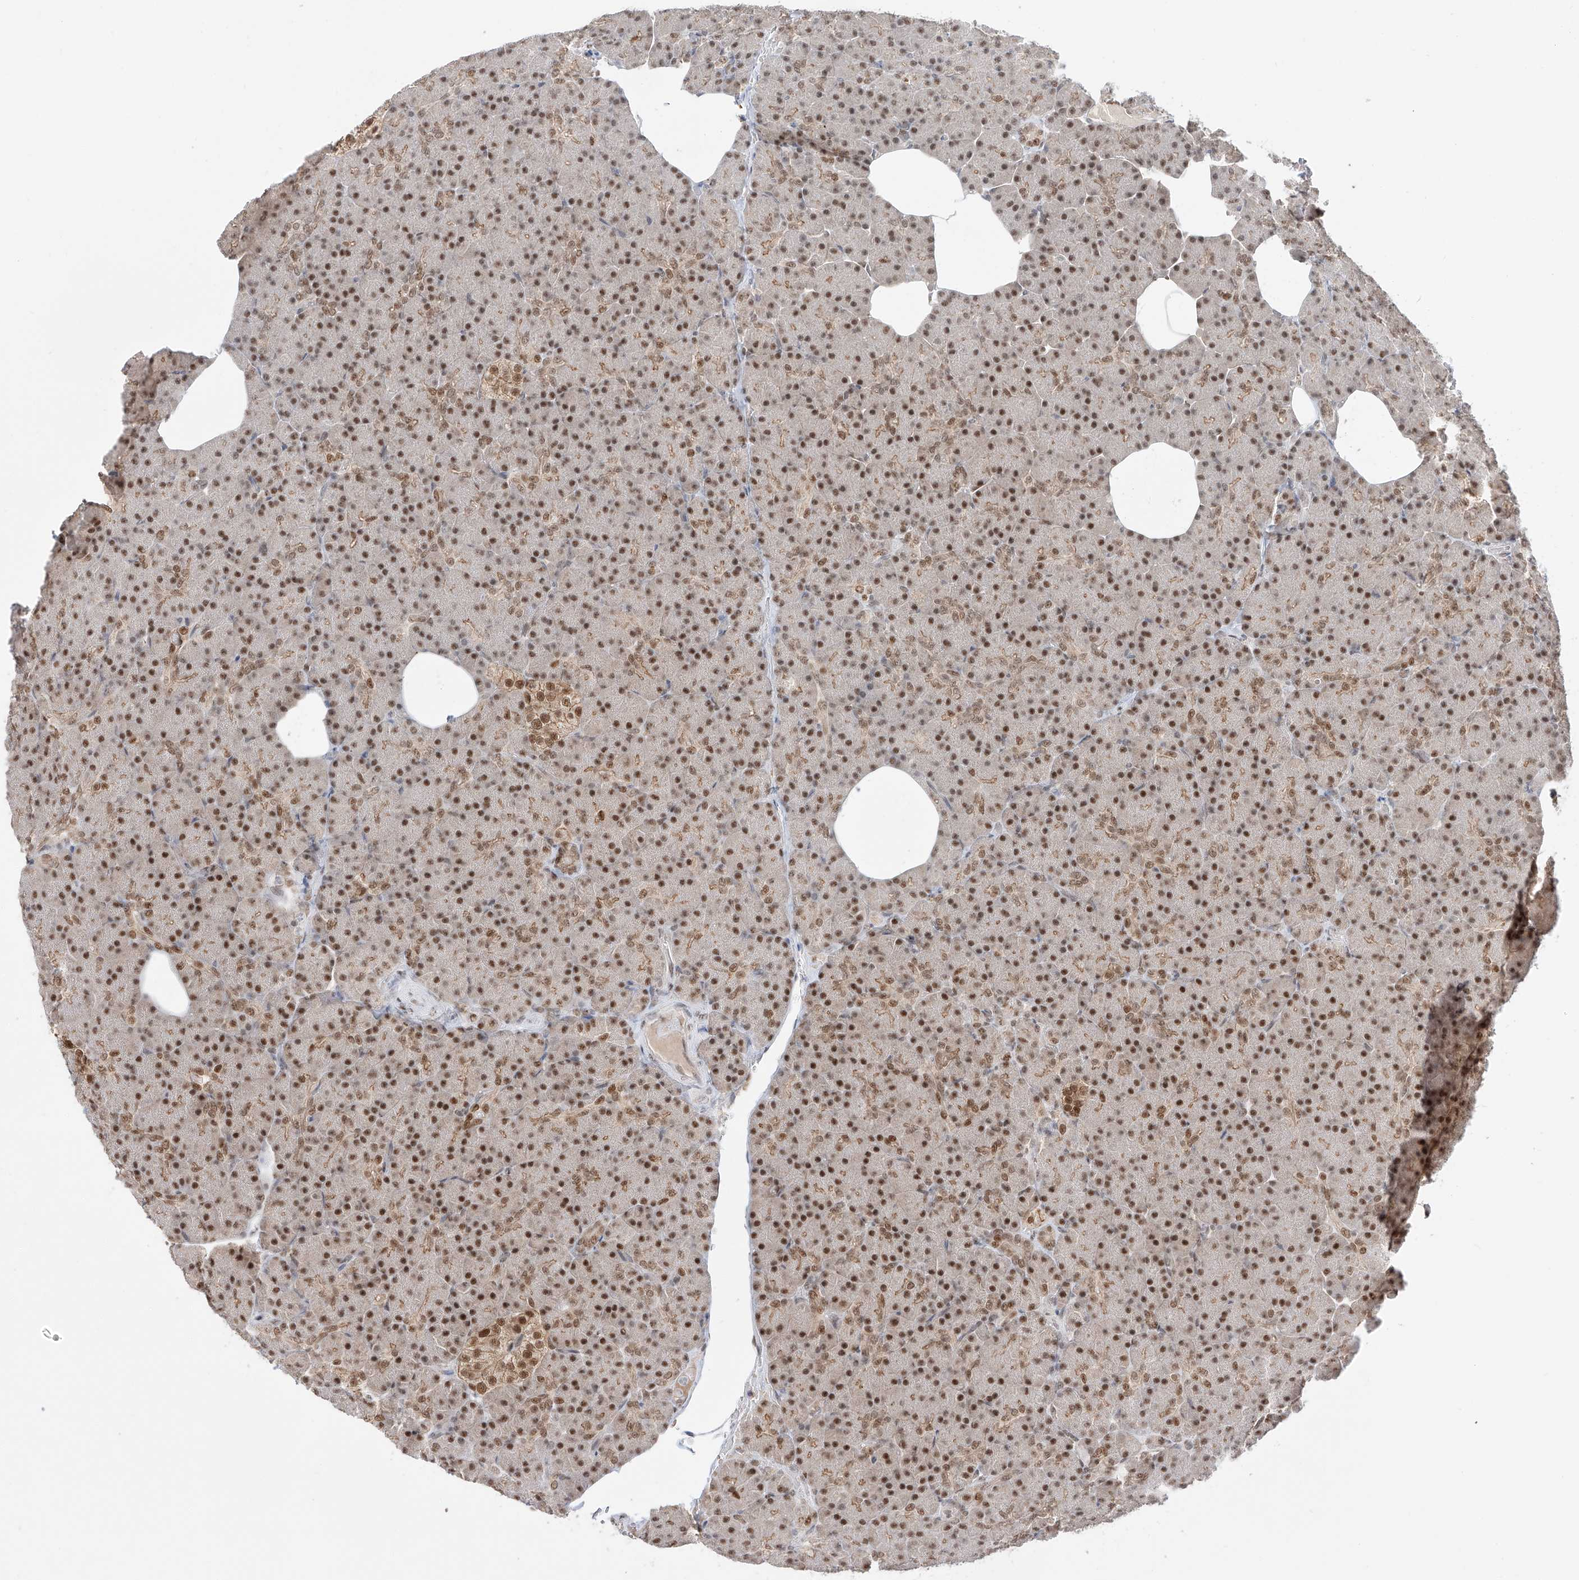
{"staining": {"intensity": "strong", "quantity": ">75%", "location": "nuclear"}, "tissue": "pancreas", "cell_type": "Exocrine glandular cells", "image_type": "normal", "snomed": [{"axis": "morphology", "description": "Normal tissue, NOS"}, {"axis": "topography", "description": "Pancreas"}], "caption": "Immunohistochemical staining of normal pancreas demonstrates strong nuclear protein positivity in approximately >75% of exocrine glandular cells. The protein is shown in brown color, while the nuclei are stained blue.", "gene": "POGK", "patient": {"sex": "female", "age": 43}}